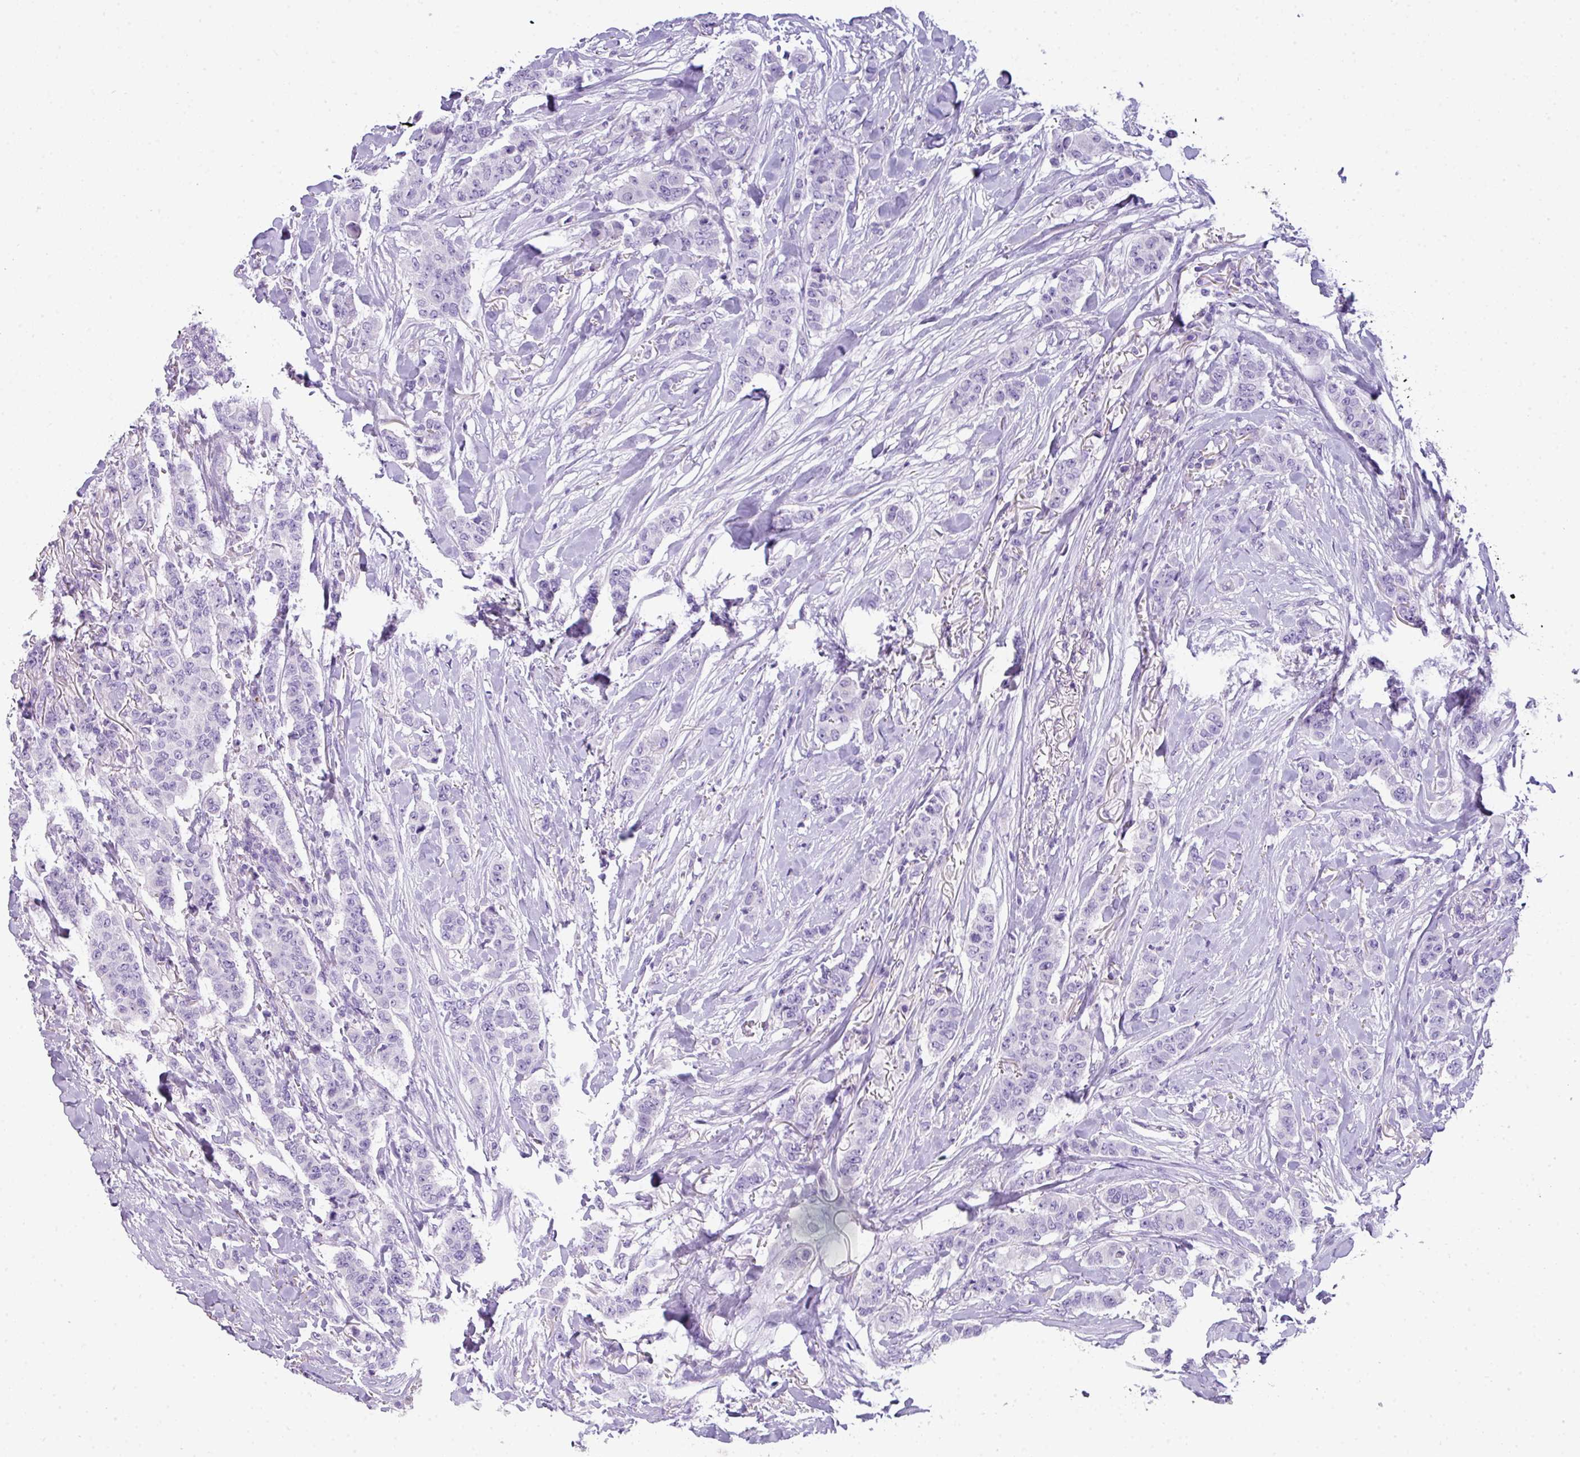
{"staining": {"intensity": "negative", "quantity": "none", "location": "none"}, "tissue": "breast cancer", "cell_type": "Tumor cells", "image_type": "cancer", "snomed": [{"axis": "morphology", "description": "Duct carcinoma"}, {"axis": "topography", "description": "Breast"}], "caption": "This is a image of immunohistochemistry (IHC) staining of breast cancer, which shows no staining in tumor cells. Nuclei are stained in blue.", "gene": "ZNF568", "patient": {"sex": "female", "age": 40}}